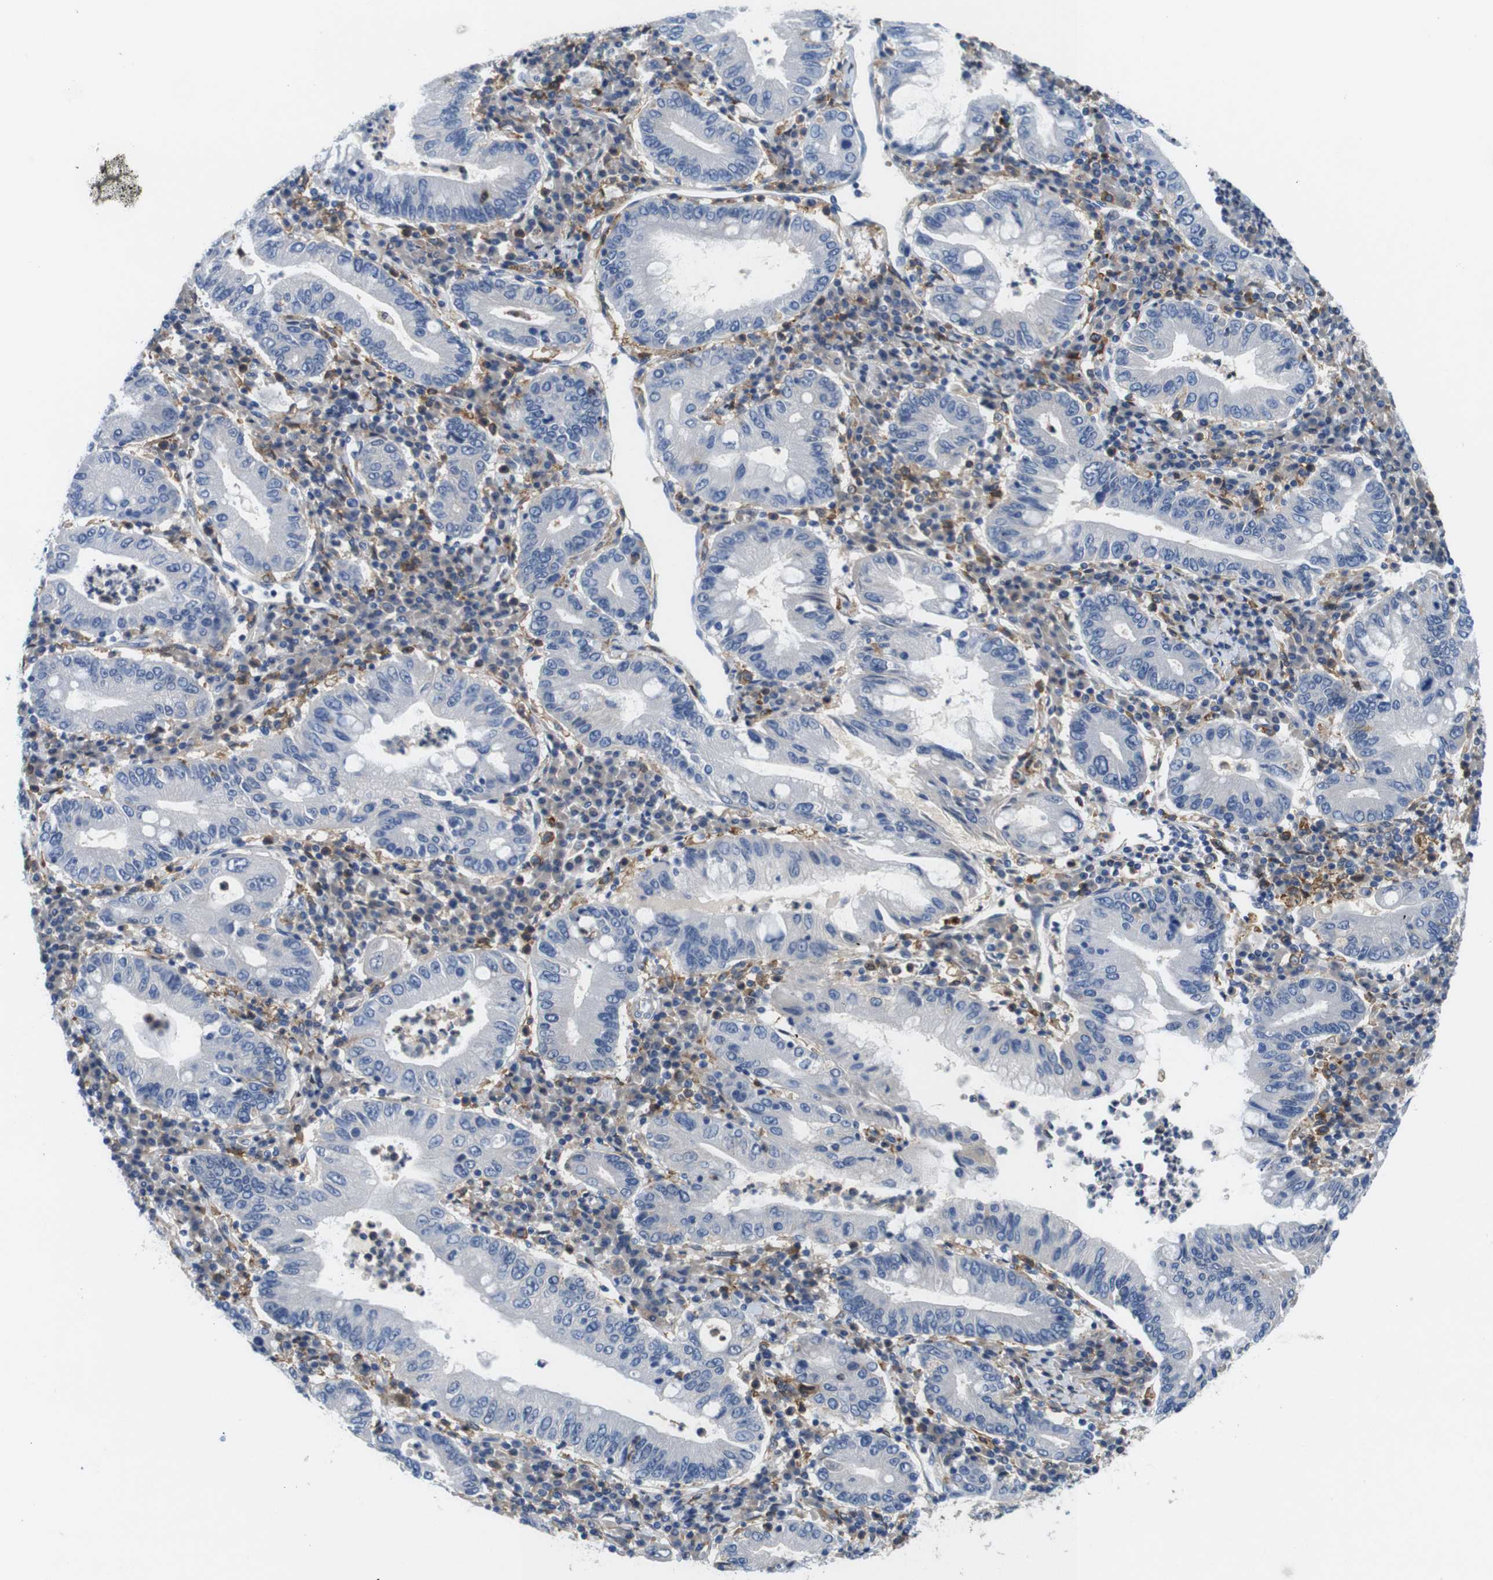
{"staining": {"intensity": "negative", "quantity": "none", "location": "none"}, "tissue": "stomach cancer", "cell_type": "Tumor cells", "image_type": "cancer", "snomed": [{"axis": "morphology", "description": "Normal tissue, NOS"}, {"axis": "morphology", "description": "Adenocarcinoma, NOS"}, {"axis": "topography", "description": "Esophagus"}, {"axis": "topography", "description": "Stomach, upper"}, {"axis": "topography", "description": "Peripheral nerve tissue"}], "caption": "This is an immunohistochemistry (IHC) photomicrograph of human adenocarcinoma (stomach). There is no expression in tumor cells.", "gene": "CD300C", "patient": {"sex": "male", "age": 62}}